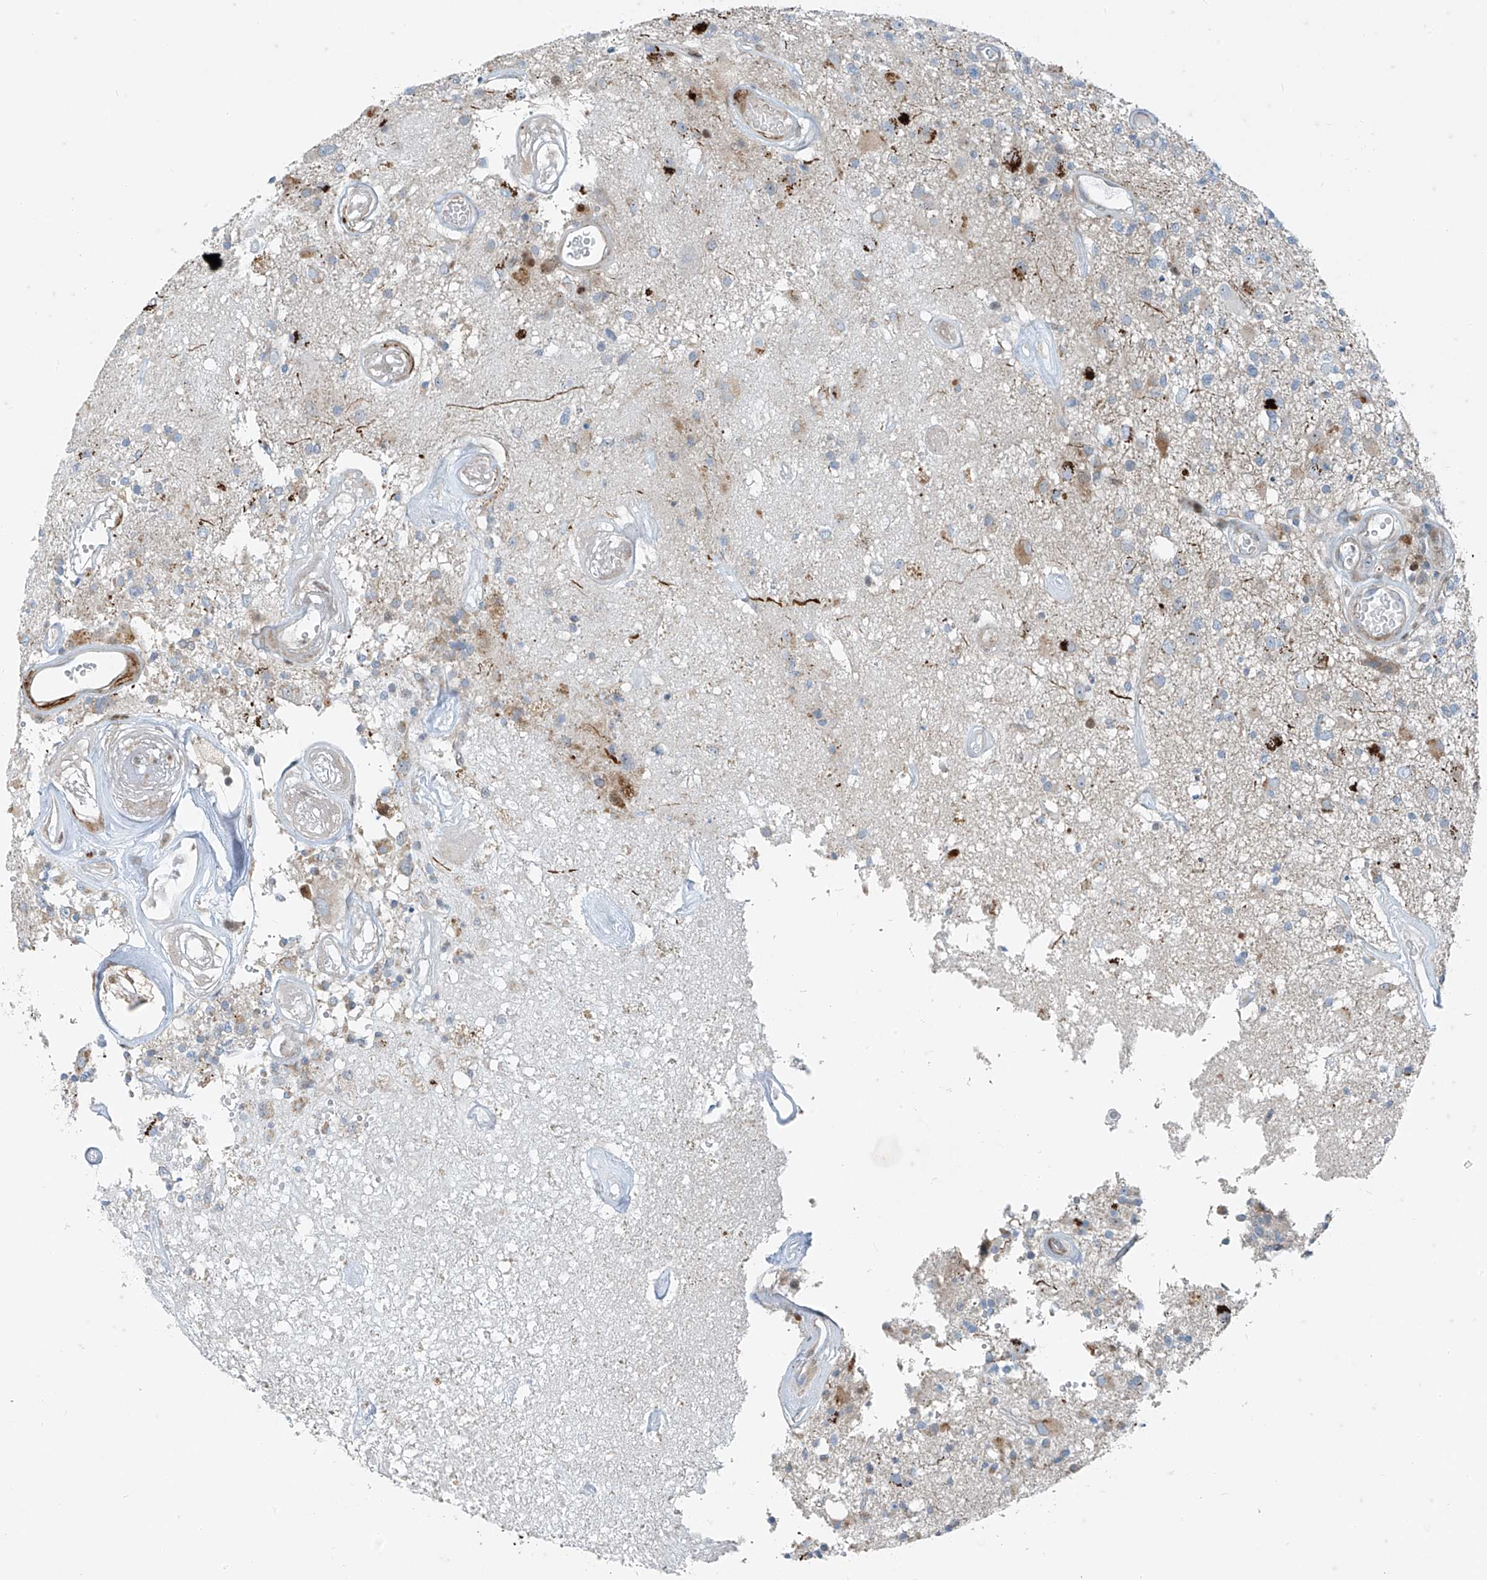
{"staining": {"intensity": "negative", "quantity": "none", "location": "none"}, "tissue": "glioma", "cell_type": "Tumor cells", "image_type": "cancer", "snomed": [{"axis": "morphology", "description": "Glioma, malignant, High grade"}, {"axis": "morphology", "description": "Glioblastoma, NOS"}, {"axis": "topography", "description": "Brain"}], "caption": "There is no significant expression in tumor cells of glioblastoma.", "gene": "PPCS", "patient": {"sex": "male", "age": 60}}